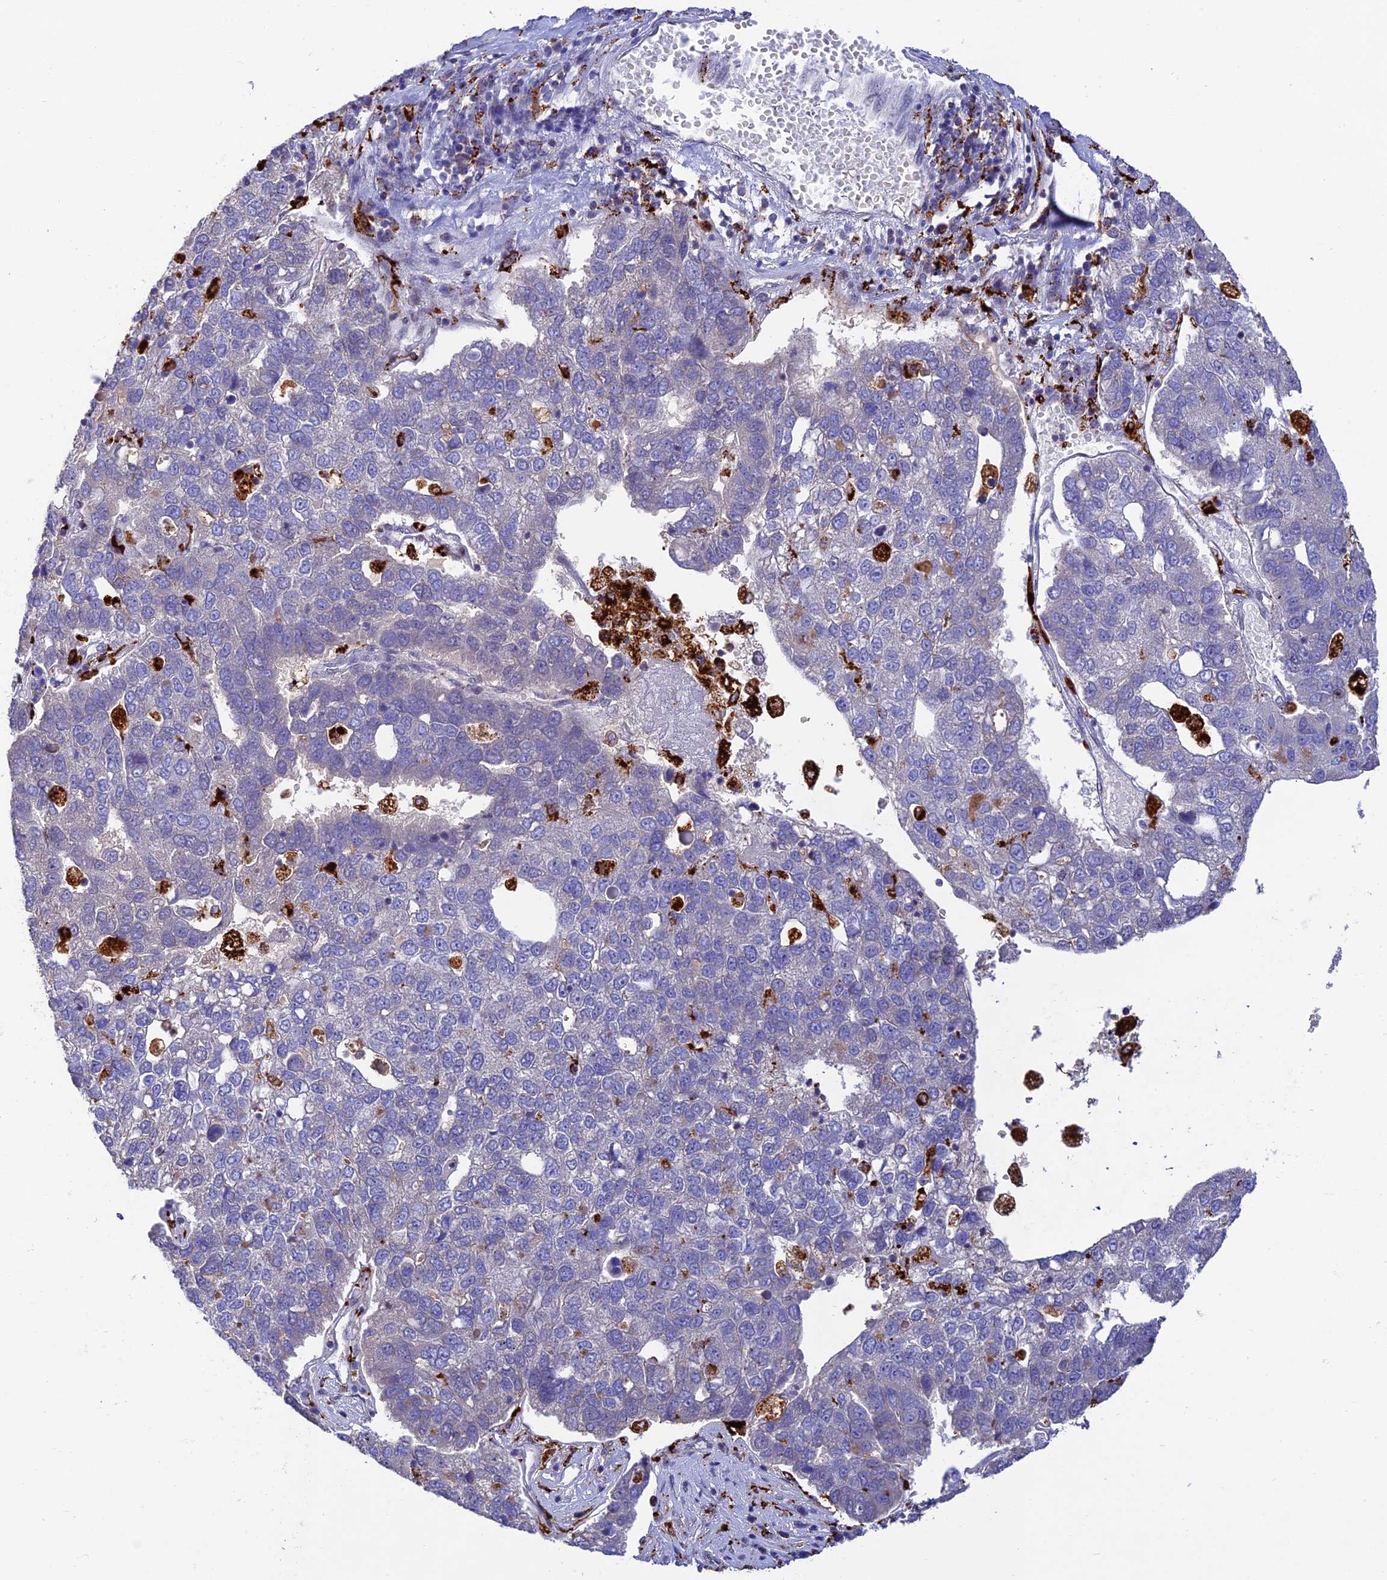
{"staining": {"intensity": "negative", "quantity": "none", "location": "none"}, "tissue": "pancreatic cancer", "cell_type": "Tumor cells", "image_type": "cancer", "snomed": [{"axis": "morphology", "description": "Adenocarcinoma, NOS"}, {"axis": "topography", "description": "Pancreas"}], "caption": "Tumor cells show no significant staining in pancreatic cancer.", "gene": "HIC1", "patient": {"sex": "female", "age": 61}}